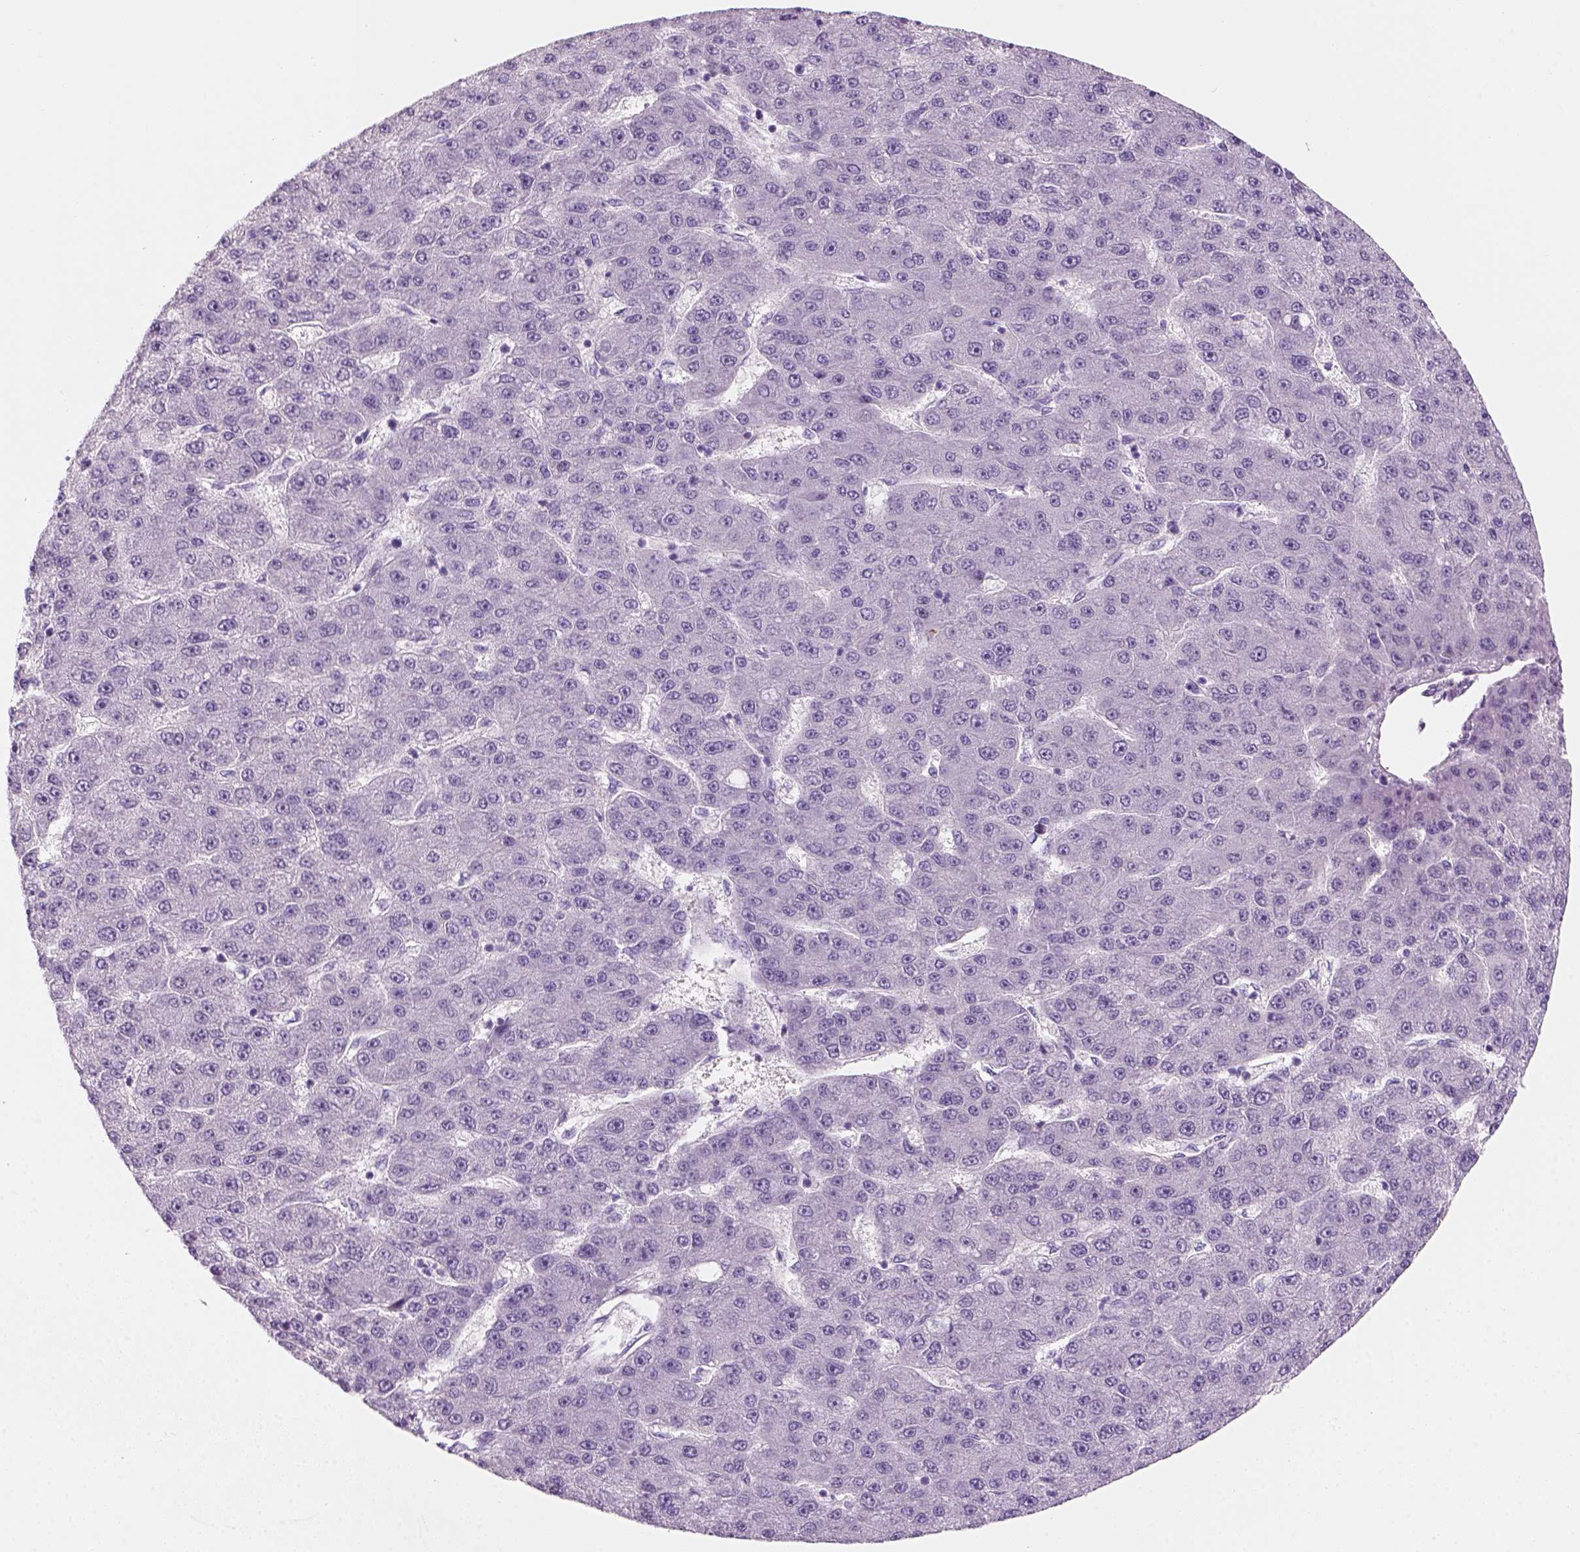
{"staining": {"intensity": "negative", "quantity": "none", "location": "none"}, "tissue": "liver cancer", "cell_type": "Tumor cells", "image_type": "cancer", "snomed": [{"axis": "morphology", "description": "Carcinoma, Hepatocellular, NOS"}, {"axis": "topography", "description": "Liver"}], "caption": "IHC micrograph of neoplastic tissue: liver cancer stained with DAB (3,3'-diaminobenzidine) shows no significant protein expression in tumor cells.", "gene": "KRTAP11-1", "patient": {"sex": "male", "age": 67}}